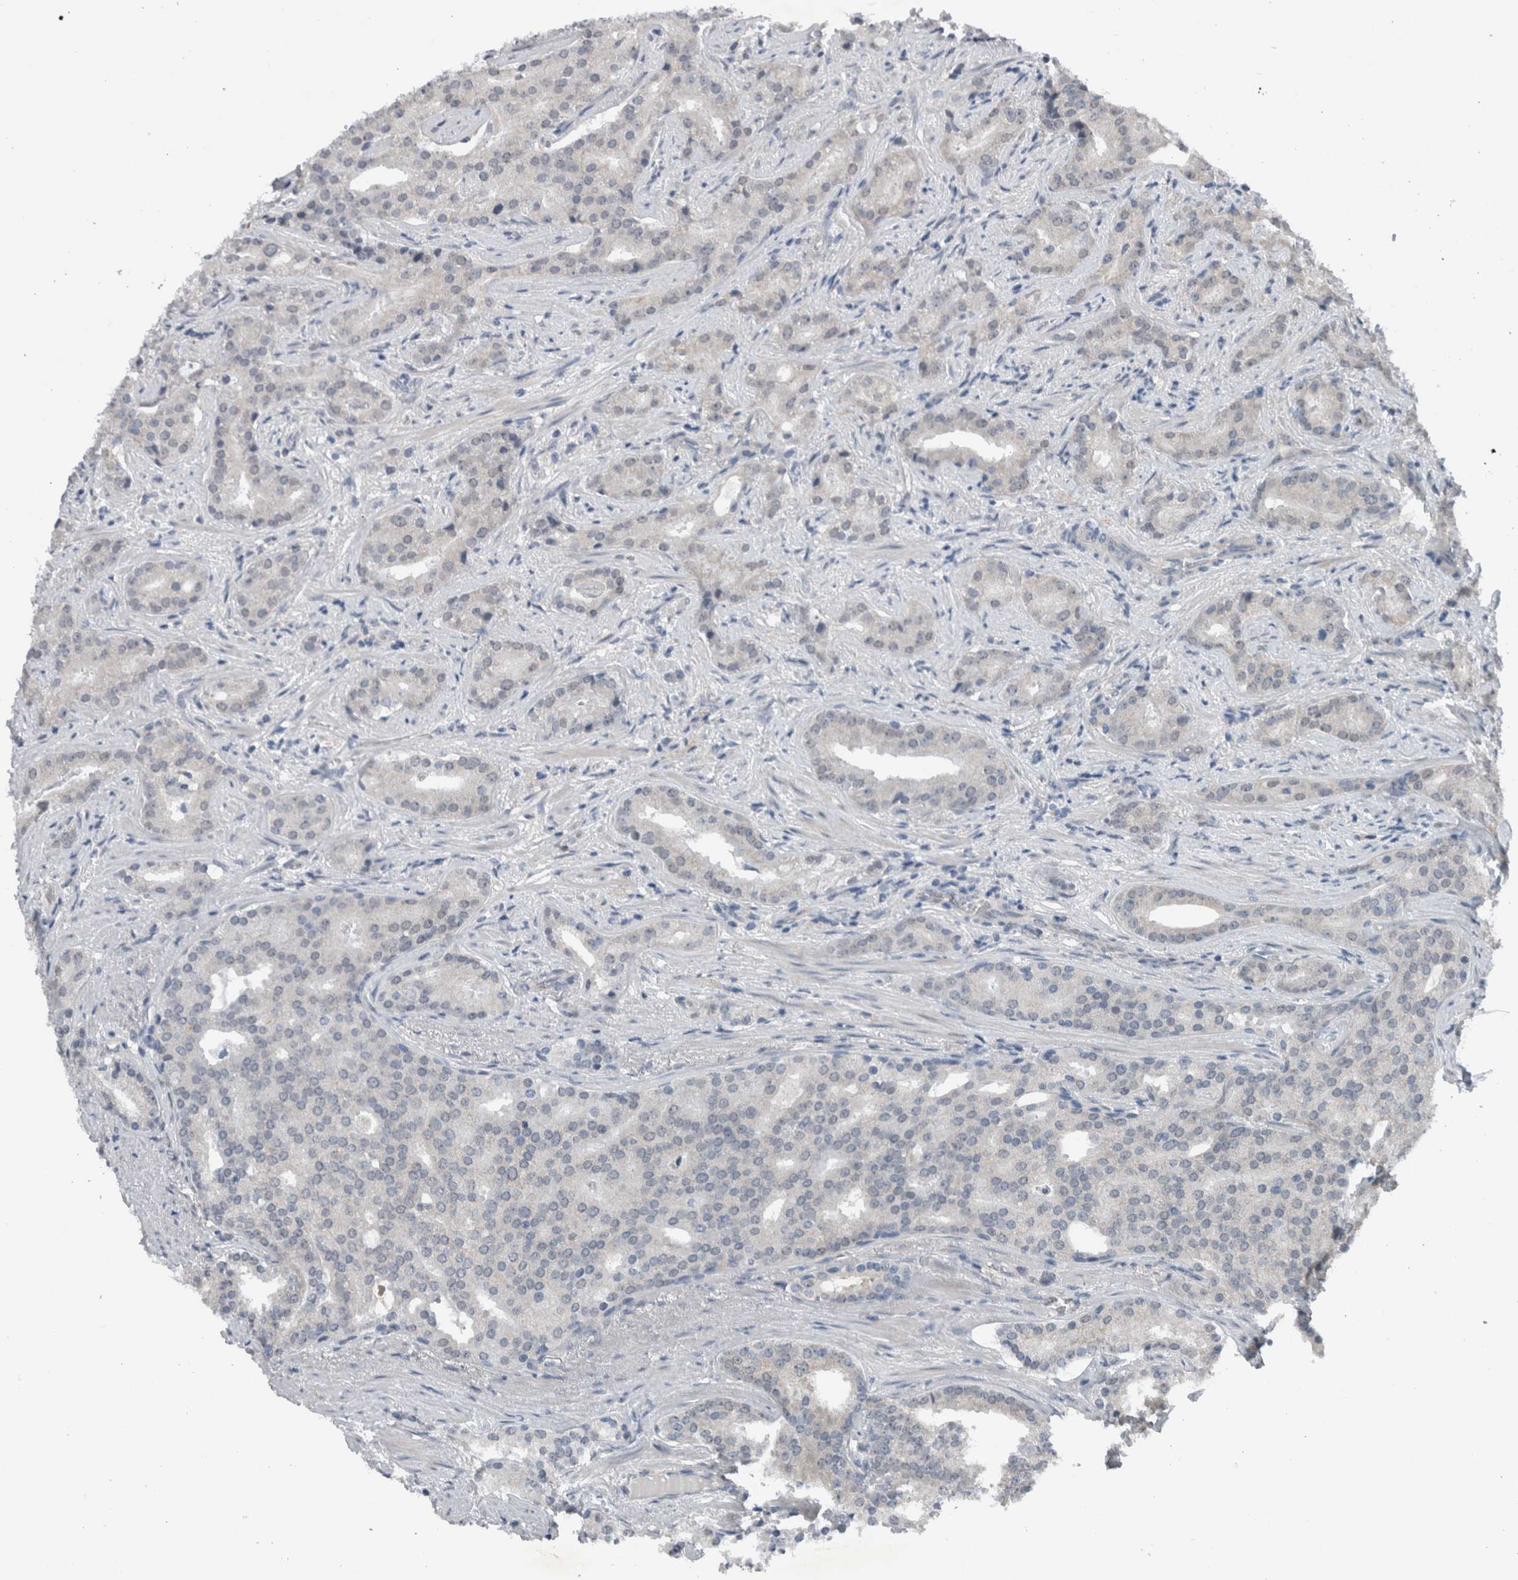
{"staining": {"intensity": "negative", "quantity": "none", "location": "none"}, "tissue": "prostate cancer", "cell_type": "Tumor cells", "image_type": "cancer", "snomed": [{"axis": "morphology", "description": "Adenocarcinoma, Low grade"}, {"axis": "topography", "description": "Prostate"}], "caption": "Human prostate adenocarcinoma (low-grade) stained for a protein using IHC demonstrates no positivity in tumor cells.", "gene": "CRNN", "patient": {"sex": "male", "age": 67}}